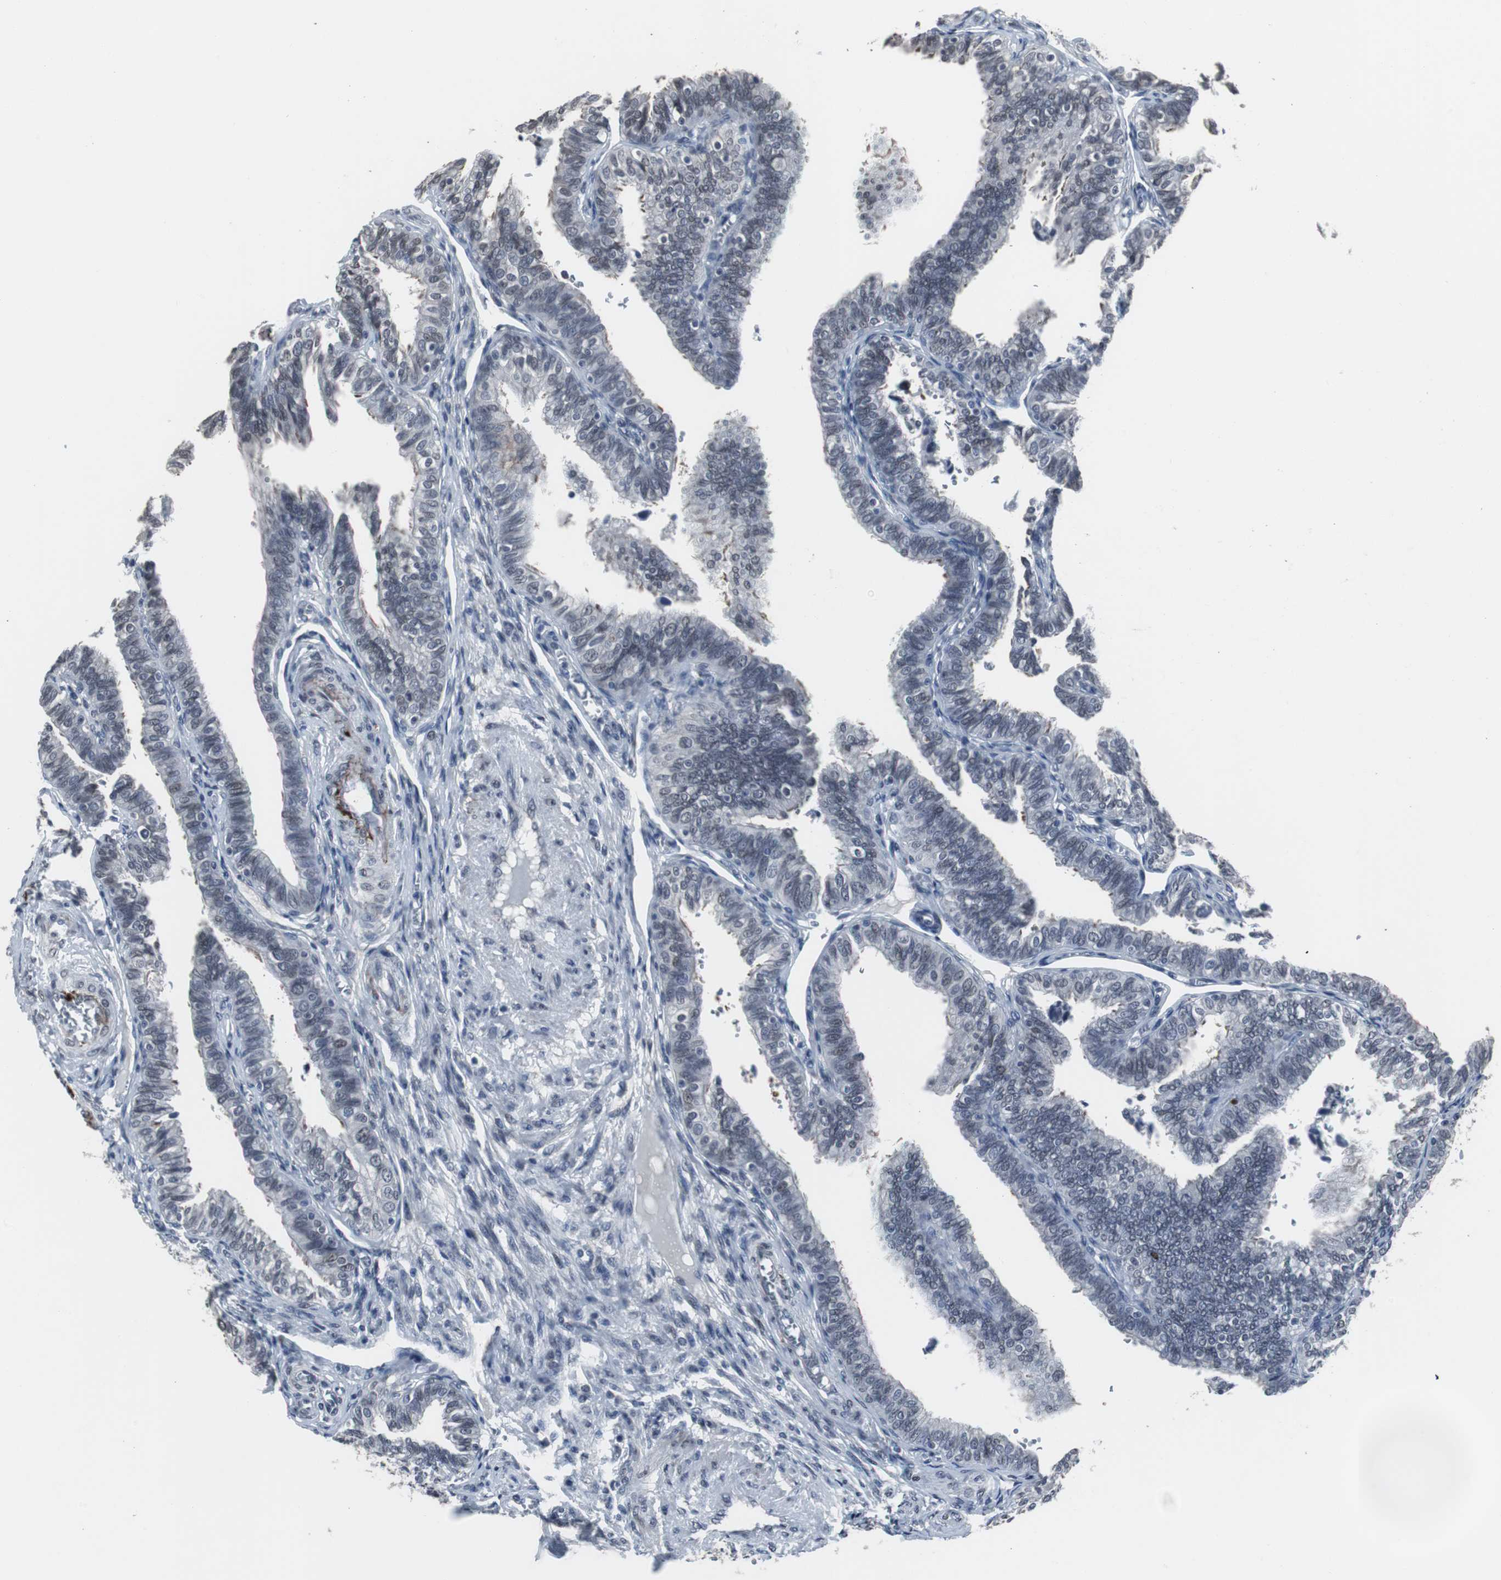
{"staining": {"intensity": "moderate", "quantity": "25%-75%", "location": "nuclear"}, "tissue": "fallopian tube", "cell_type": "Glandular cells", "image_type": "normal", "snomed": [{"axis": "morphology", "description": "Normal tissue, NOS"}, {"axis": "topography", "description": "Fallopian tube"}], "caption": "A brown stain highlights moderate nuclear staining of a protein in glandular cells of unremarkable human fallopian tube. The staining was performed using DAB (3,3'-diaminobenzidine), with brown indicating positive protein expression. Nuclei are stained blue with hematoxylin.", "gene": "FOXP4", "patient": {"sex": "female", "age": 46}}